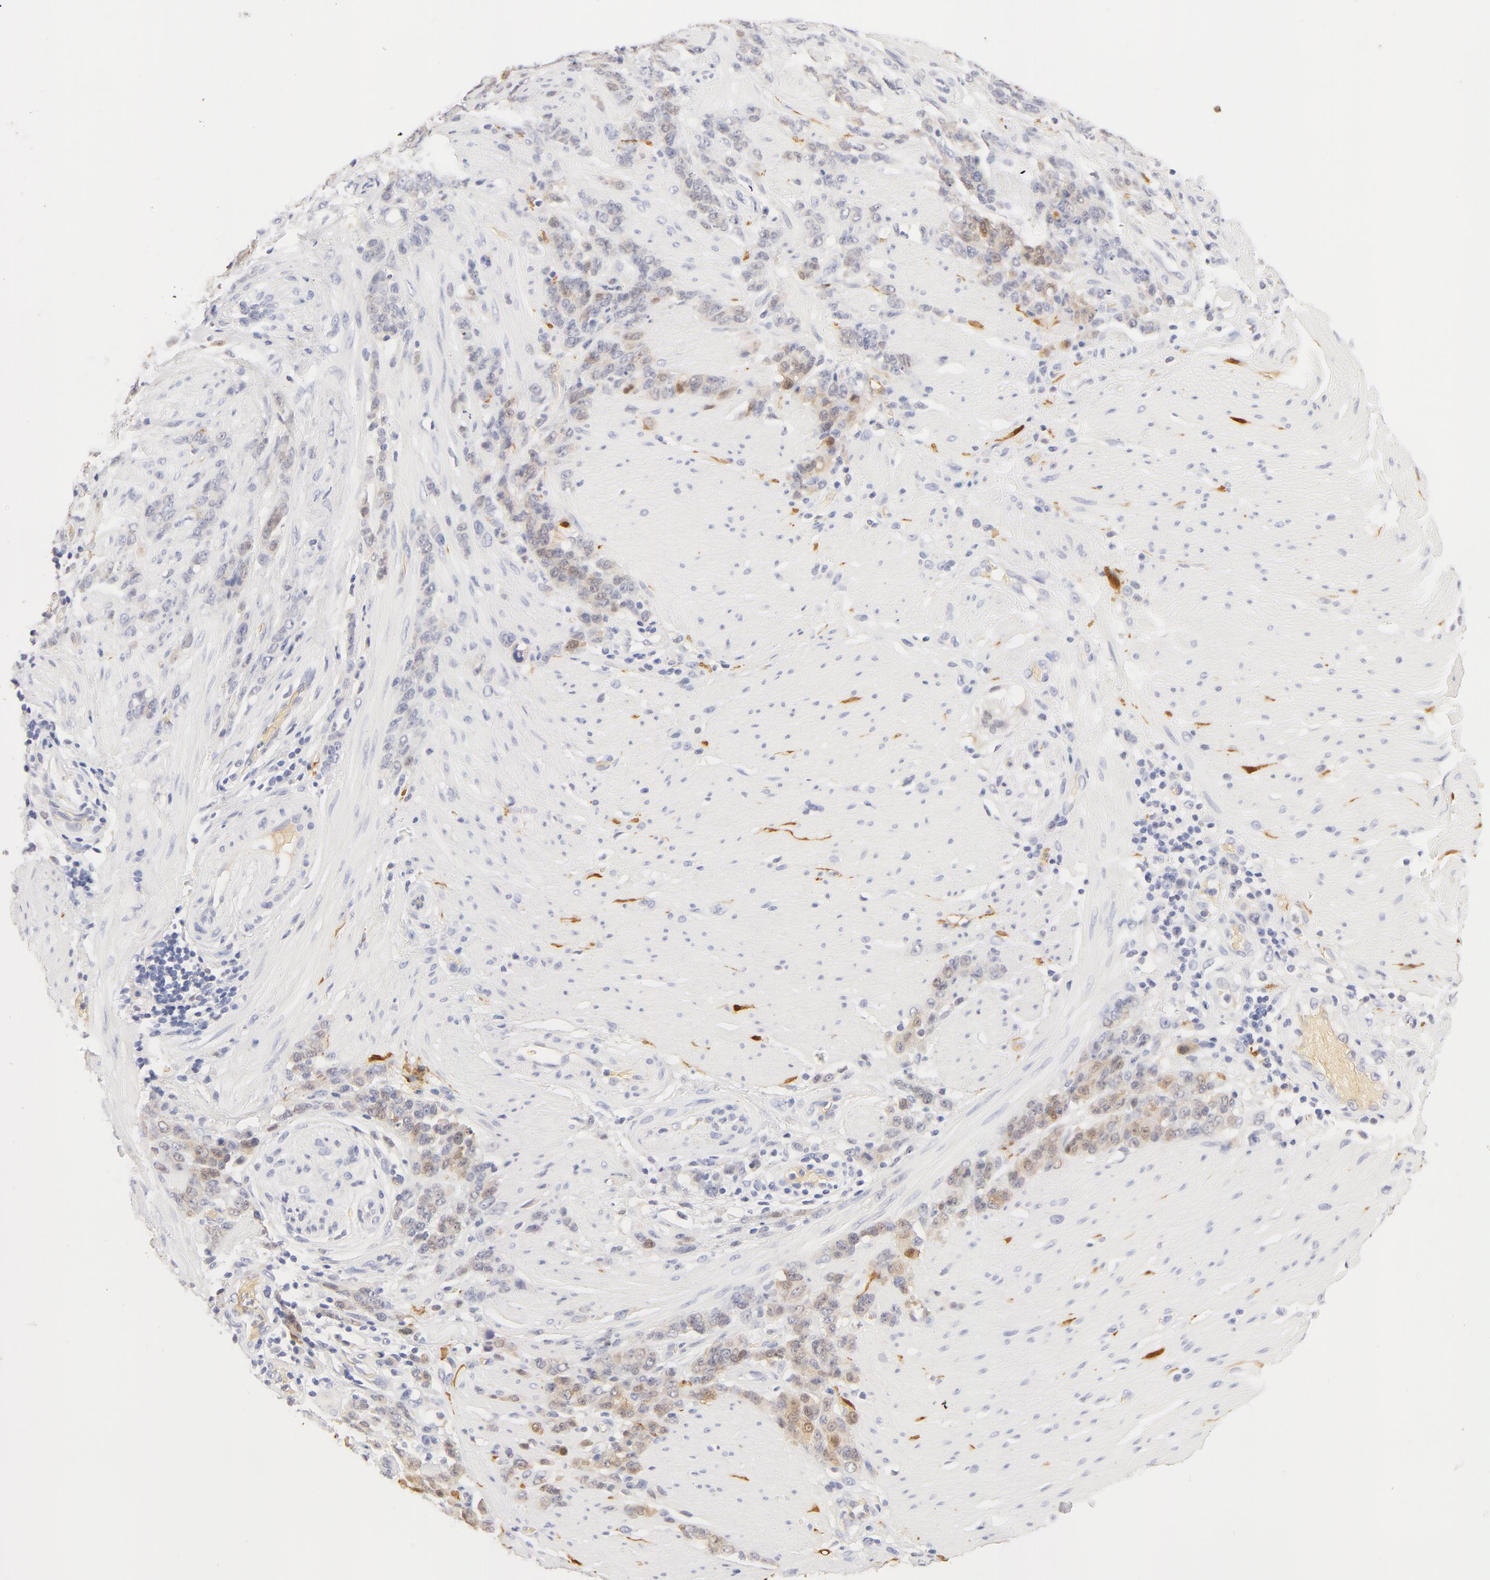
{"staining": {"intensity": "weak", "quantity": "<25%", "location": "nuclear"}, "tissue": "stomach cancer", "cell_type": "Tumor cells", "image_type": "cancer", "snomed": [{"axis": "morphology", "description": "Adenocarcinoma, NOS"}, {"axis": "topography", "description": "Stomach, lower"}], "caption": "Micrograph shows no protein positivity in tumor cells of stomach adenocarcinoma tissue.", "gene": "CA2", "patient": {"sex": "male", "age": 88}}